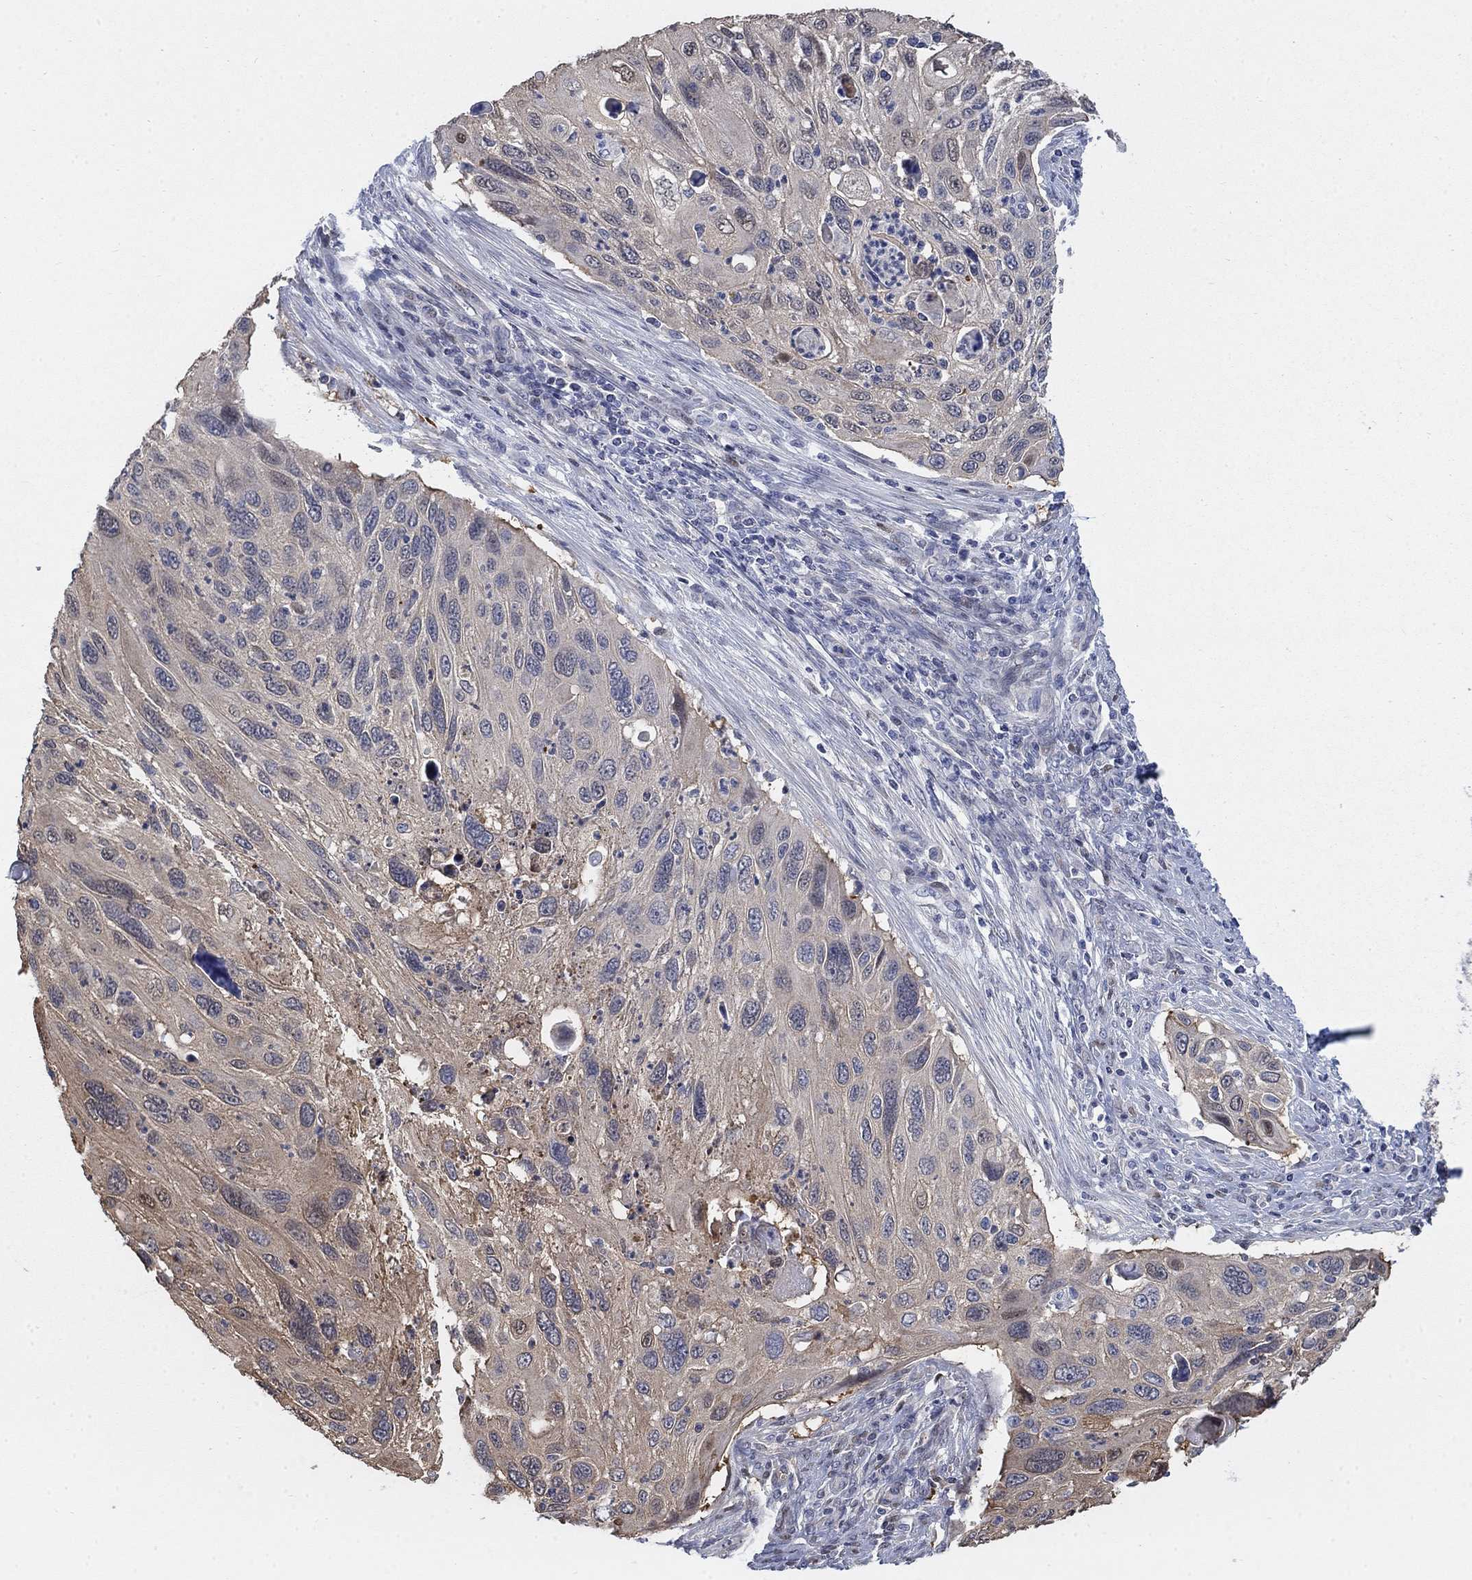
{"staining": {"intensity": "weak", "quantity": "25%-75%", "location": "cytoplasmic/membranous"}, "tissue": "cervical cancer", "cell_type": "Tumor cells", "image_type": "cancer", "snomed": [{"axis": "morphology", "description": "Squamous cell carcinoma, NOS"}, {"axis": "topography", "description": "Cervix"}], "caption": "Immunohistochemistry (IHC) (DAB (3,3'-diaminobenzidine)) staining of cervical cancer displays weak cytoplasmic/membranous protein positivity in about 25%-75% of tumor cells. Immunohistochemistry stains the protein of interest in brown and the nuclei are stained blue.", "gene": "MYO3A", "patient": {"sex": "female", "age": 70}}